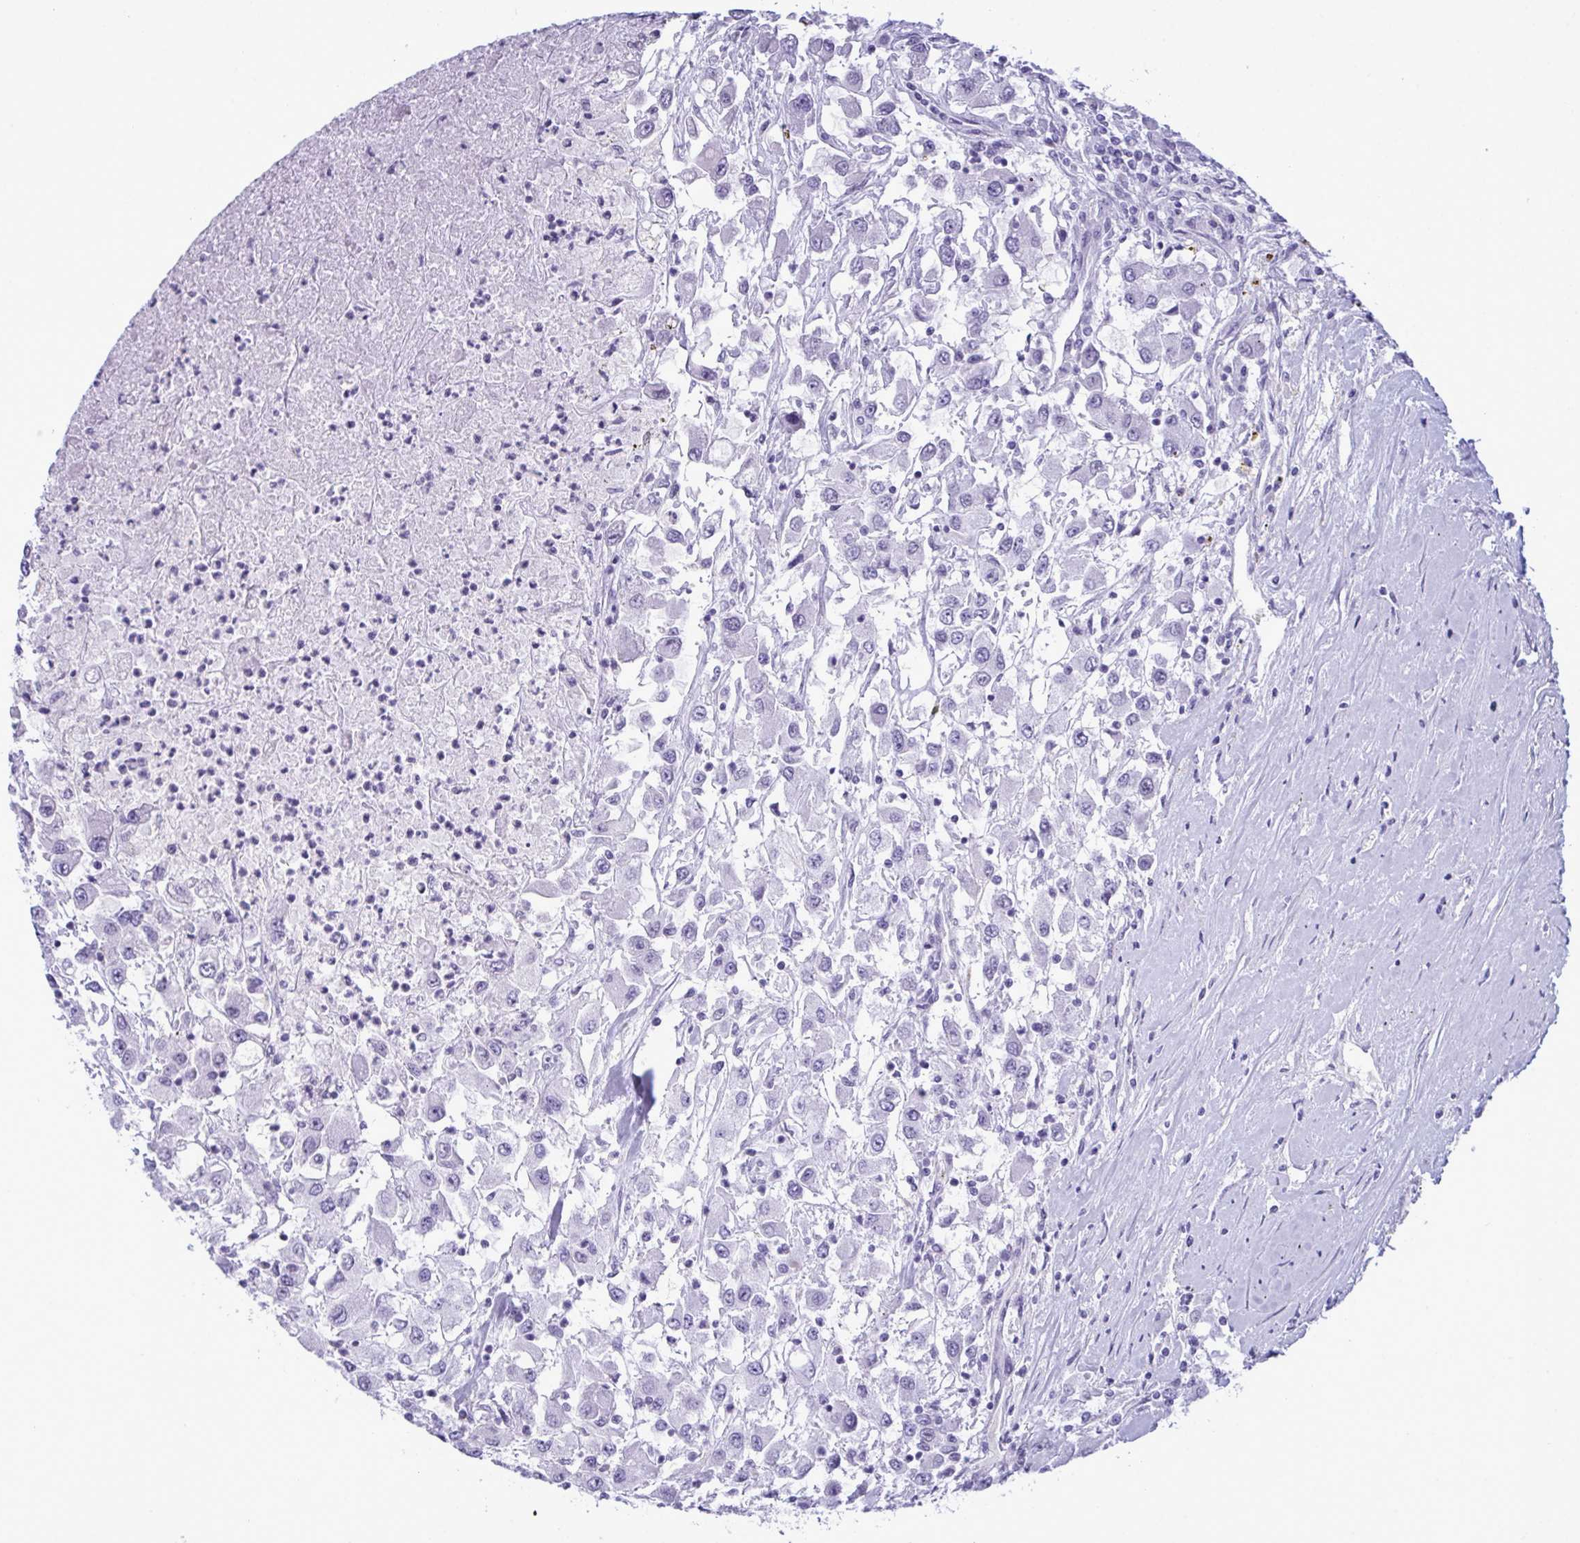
{"staining": {"intensity": "negative", "quantity": "none", "location": "none"}, "tissue": "renal cancer", "cell_type": "Tumor cells", "image_type": "cancer", "snomed": [{"axis": "morphology", "description": "Adenocarcinoma, NOS"}, {"axis": "topography", "description": "Kidney"}], "caption": "Tumor cells show no significant protein staining in renal adenocarcinoma. (DAB immunohistochemistry, high magnification).", "gene": "ELN", "patient": {"sex": "female", "age": 67}}